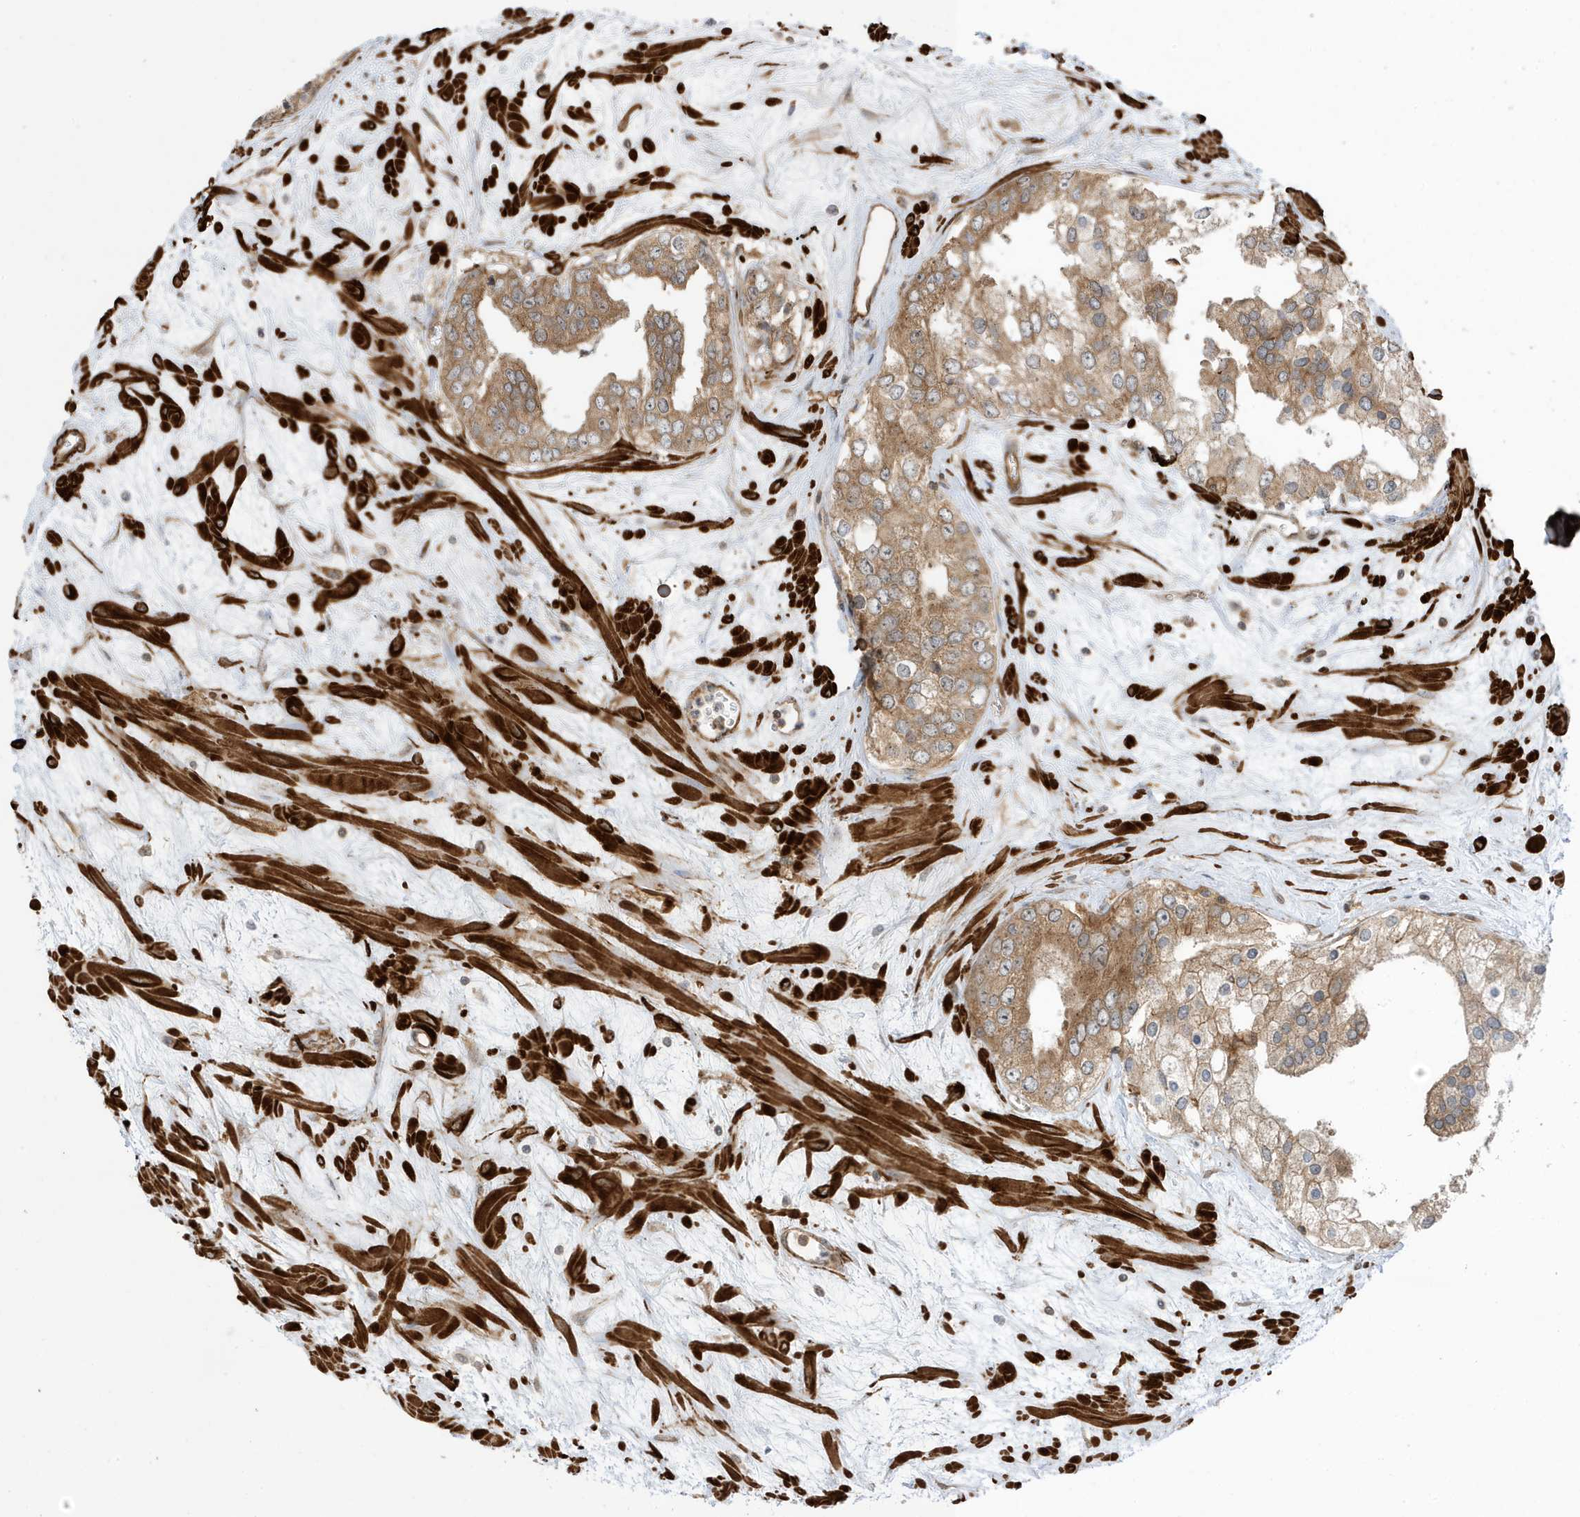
{"staining": {"intensity": "moderate", "quantity": "25%-75%", "location": "cytoplasmic/membranous"}, "tissue": "prostate cancer", "cell_type": "Tumor cells", "image_type": "cancer", "snomed": [{"axis": "morphology", "description": "Adenocarcinoma, High grade"}, {"axis": "topography", "description": "Prostate"}], "caption": "High-magnification brightfield microscopy of prostate cancer (high-grade adenocarcinoma) stained with DAB (brown) and counterstained with hematoxylin (blue). tumor cells exhibit moderate cytoplasmic/membranous staining is seen in about25%-75% of cells. (Stains: DAB in brown, nuclei in blue, Microscopy: brightfield microscopy at high magnification).", "gene": "CDC42EP3", "patient": {"sex": "male", "age": 66}}